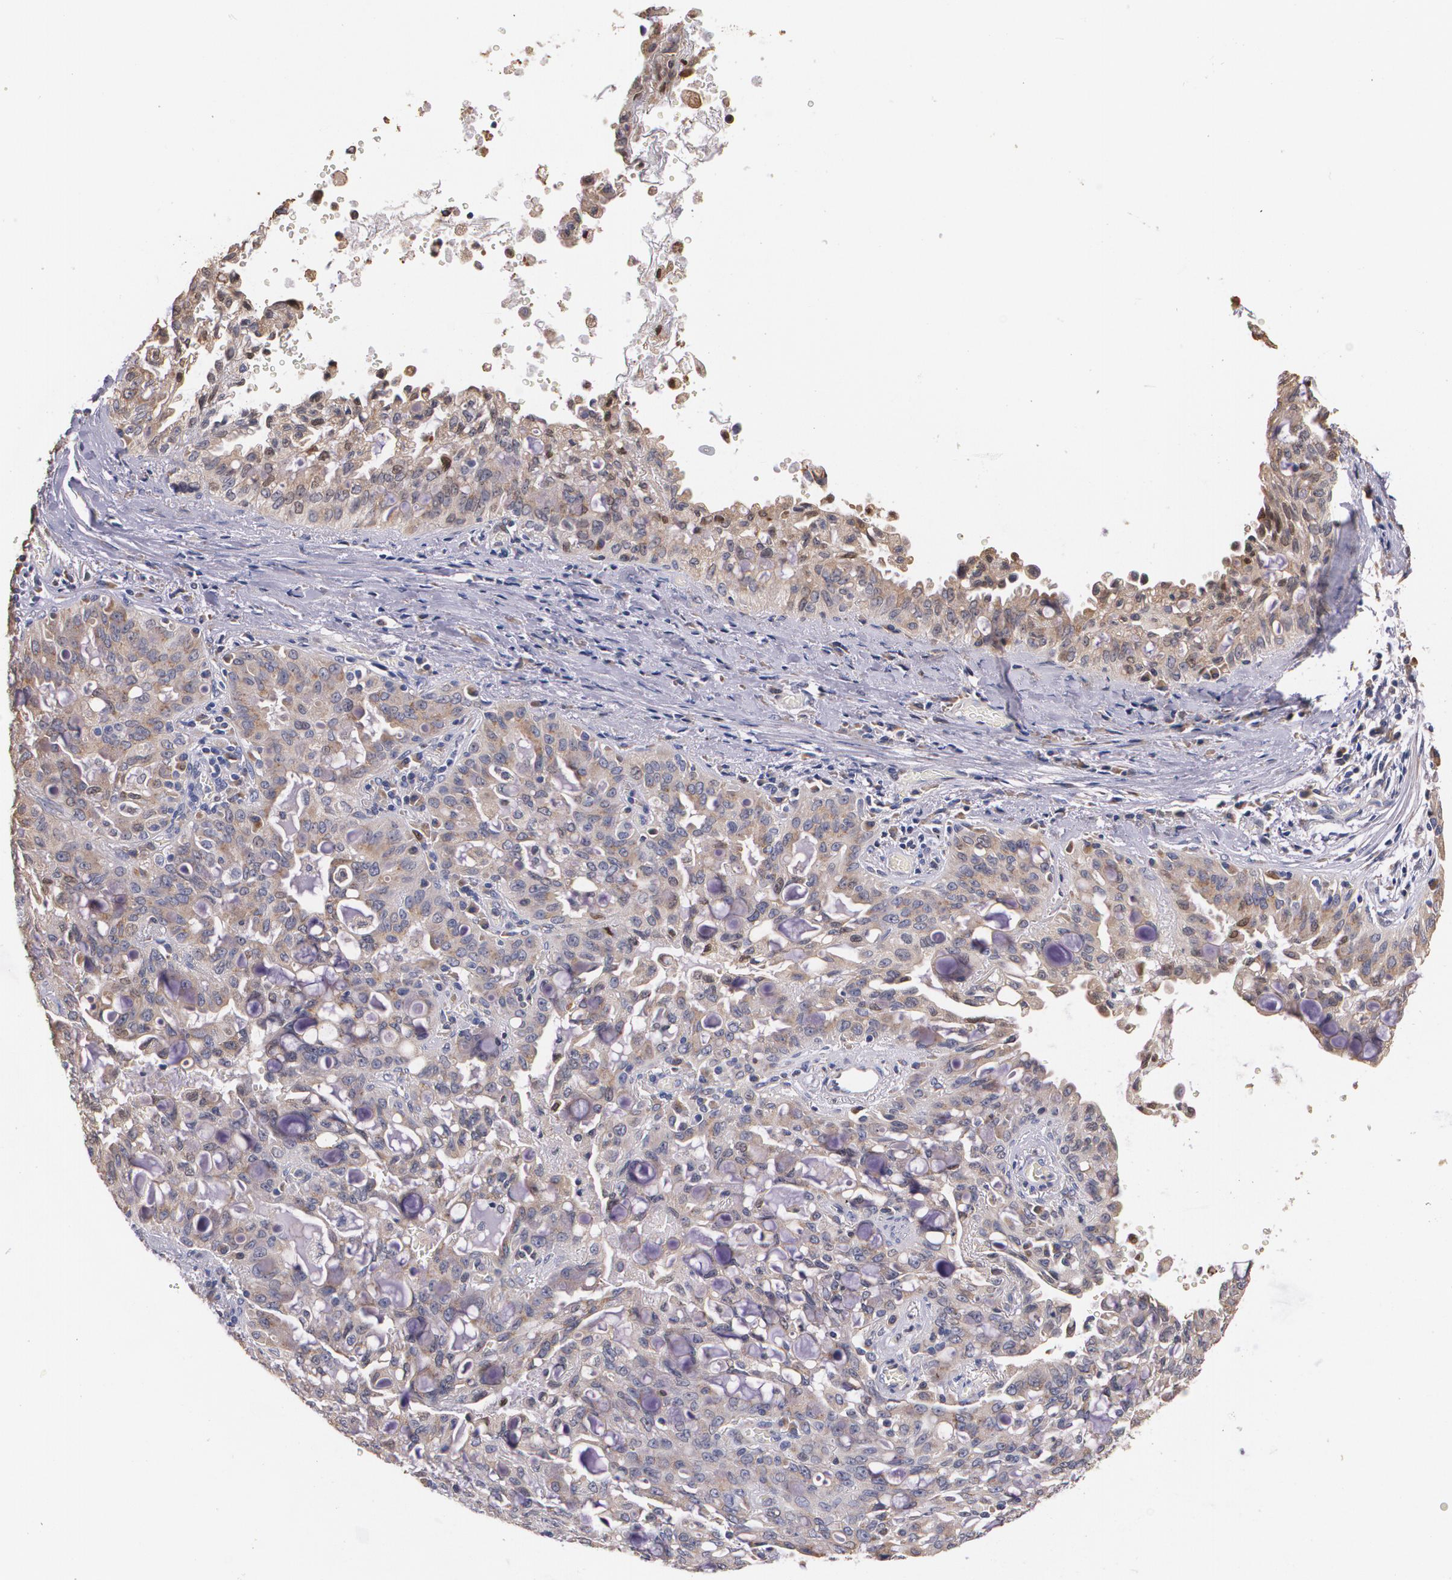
{"staining": {"intensity": "moderate", "quantity": ">75%", "location": "cytoplasmic/membranous"}, "tissue": "lung cancer", "cell_type": "Tumor cells", "image_type": "cancer", "snomed": [{"axis": "morphology", "description": "Adenocarcinoma, NOS"}, {"axis": "topography", "description": "Lung"}], "caption": "IHC photomicrograph of neoplastic tissue: lung cancer (adenocarcinoma) stained using immunohistochemistry (IHC) demonstrates medium levels of moderate protein expression localized specifically in the cytoplasmic/membranous of tumor cells, appearing as a cytoplasmic/membranous brown color.", "gene": "ATF3", "patient": {"sex": "female", "age": 44}}